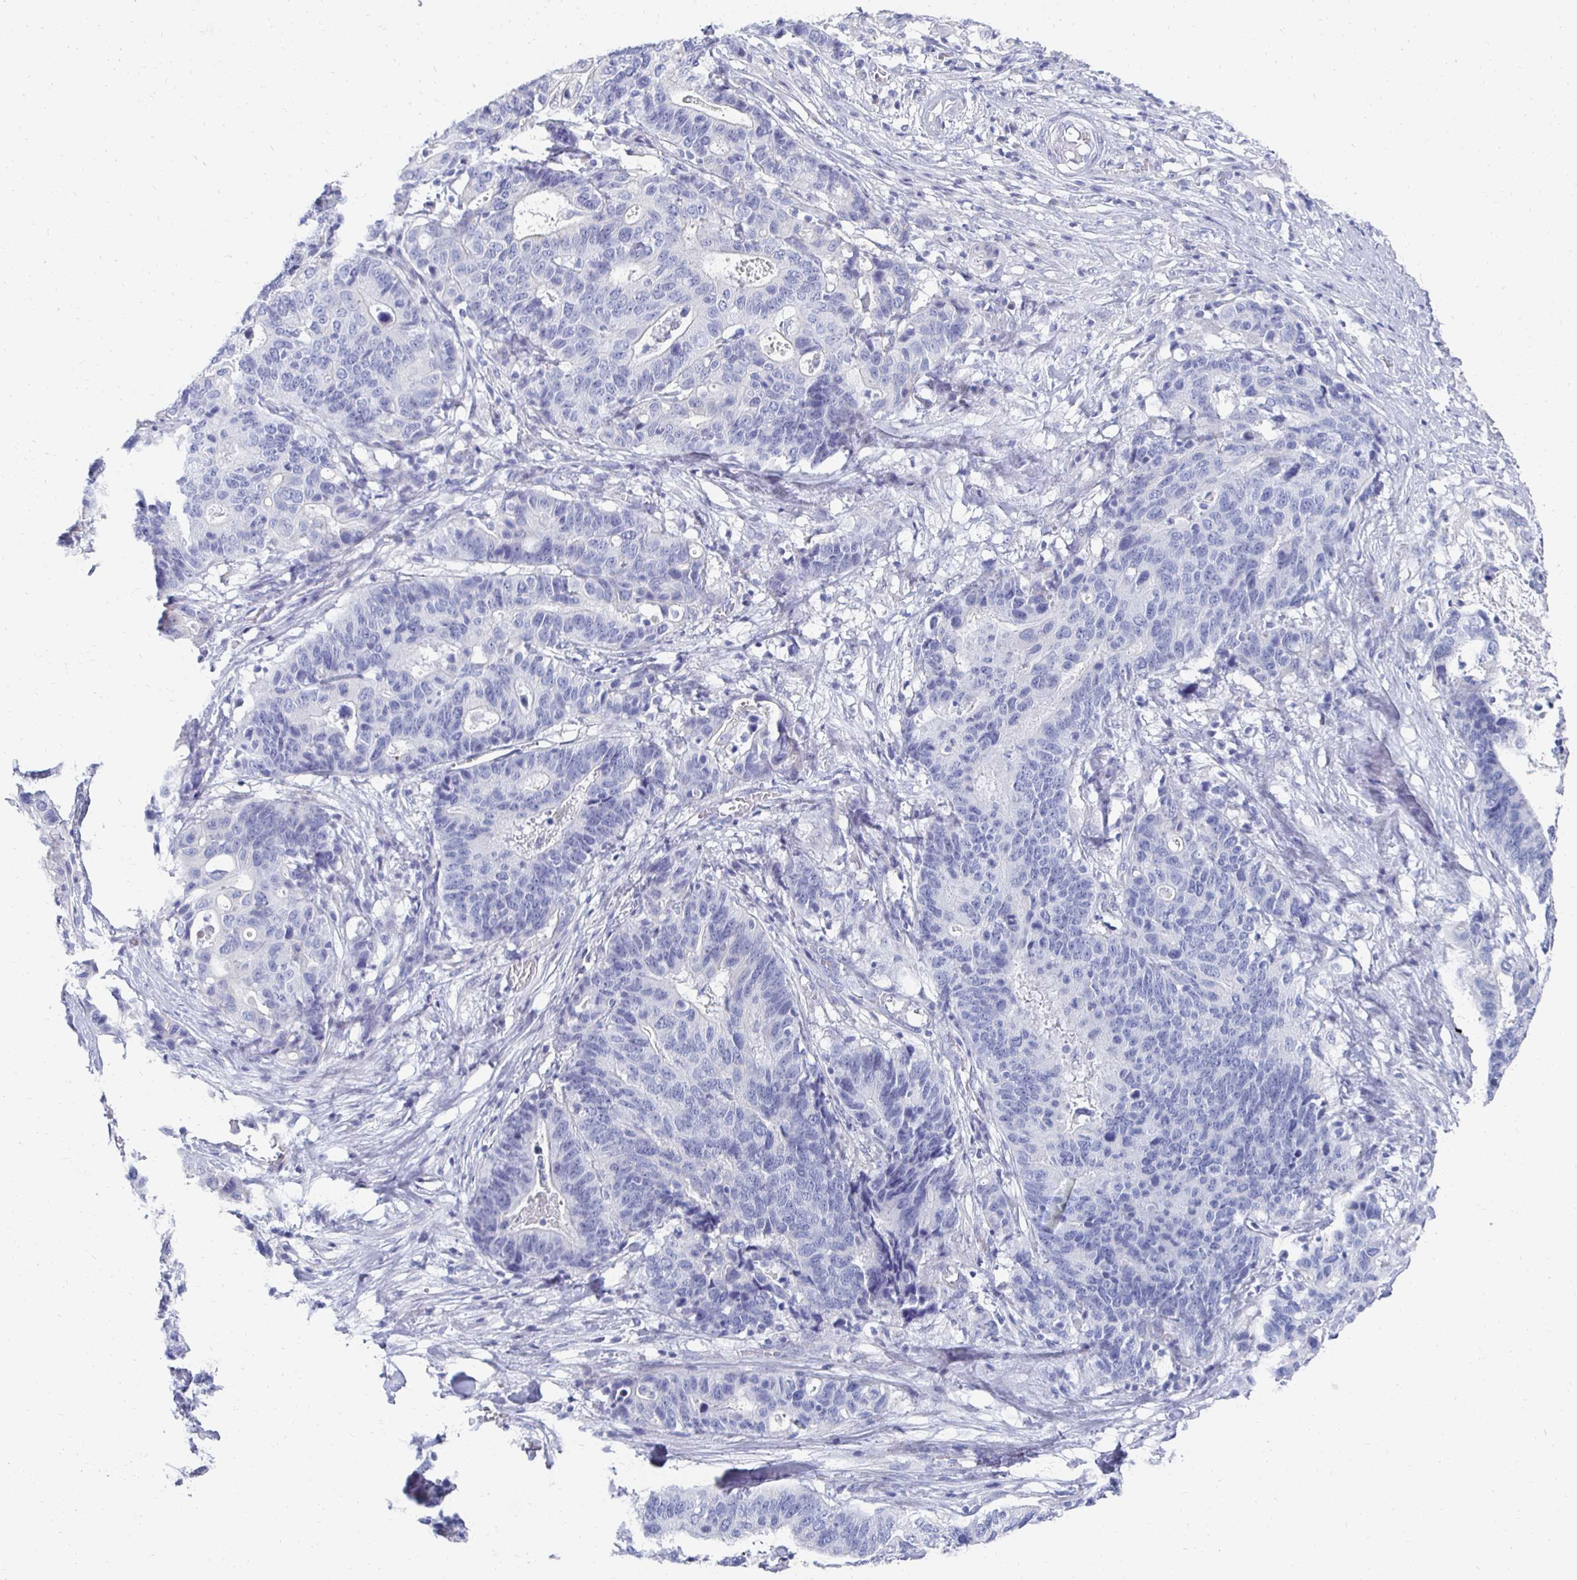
{"staining": {"intensity": "negative", "quantity": "none", "location": "none"}, "tissue": "stomach cancer", "cell_type": "Tumor cells", "image_type": "cancer", "snomed": [{"axis": "morphology", "description": "Adenocarcinoma, NOS"}, {"axis": "topography", "description": "Stomach, upper"}], "caption": "There is no significant expression in tumor cells of adenocarcinoma (stomach).", "gene": "SYCP3", "patient": {"sex": "female", "age": 67}}